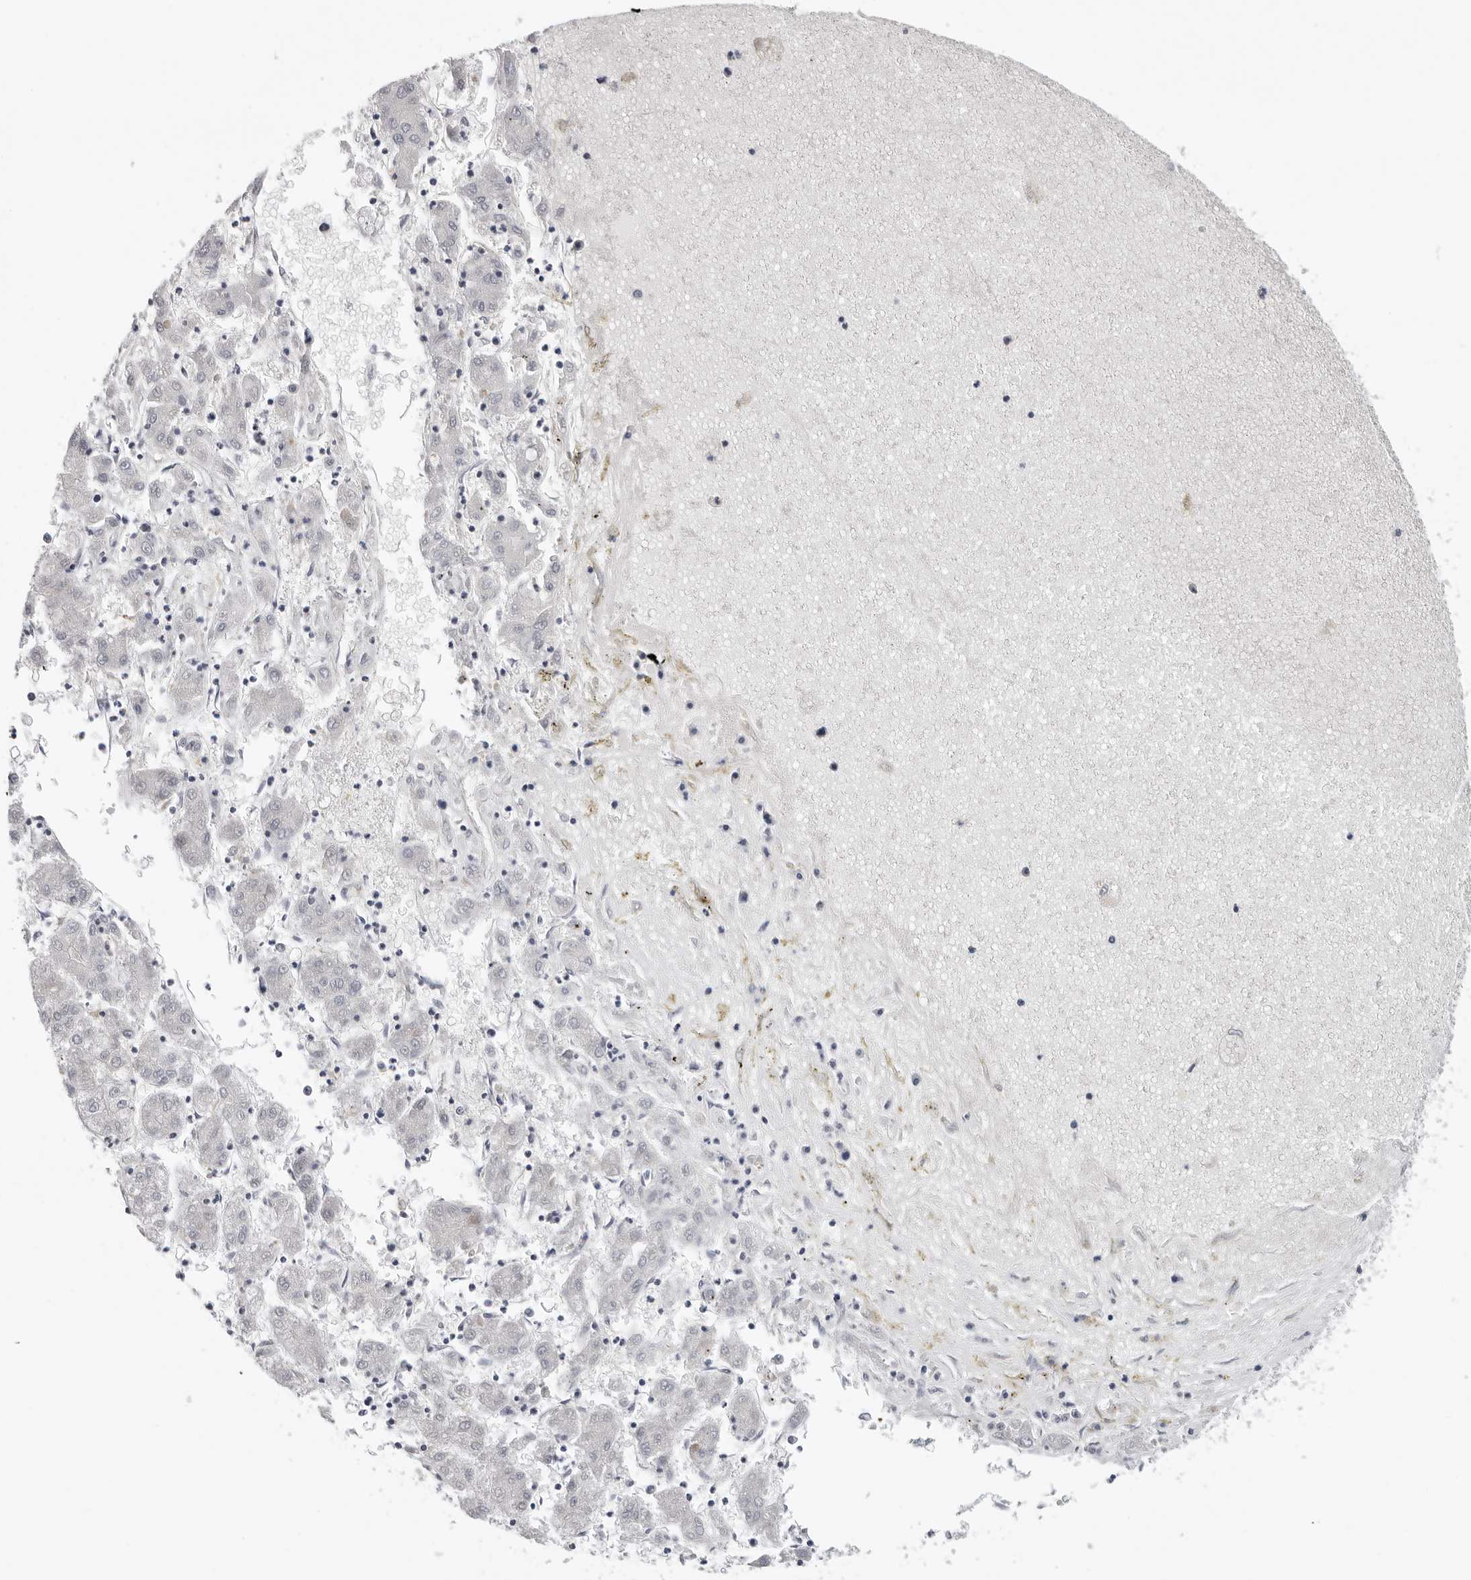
{"staining": {"intensity": "negative", "quantity": "none", "location": "none"}, "tissue": "liver cancer", "cell_type": "Tumor cells", "image_type": "cancer", "snomed": [{"axis": "morphology", "description": "Carcinoma, Hepatocellular, NOS"}, {"axis": "topography", "description": "Liver"}], "caption": "Immunohistochemistry (IHC) of human liver cancer demonstrates no positivity in tumor cells. (Immunohistochemistry (IHC), brightfield microscopy, high magnification).", "gene": "ZNF502", "patient": {"sex": "male", "age": 72}}